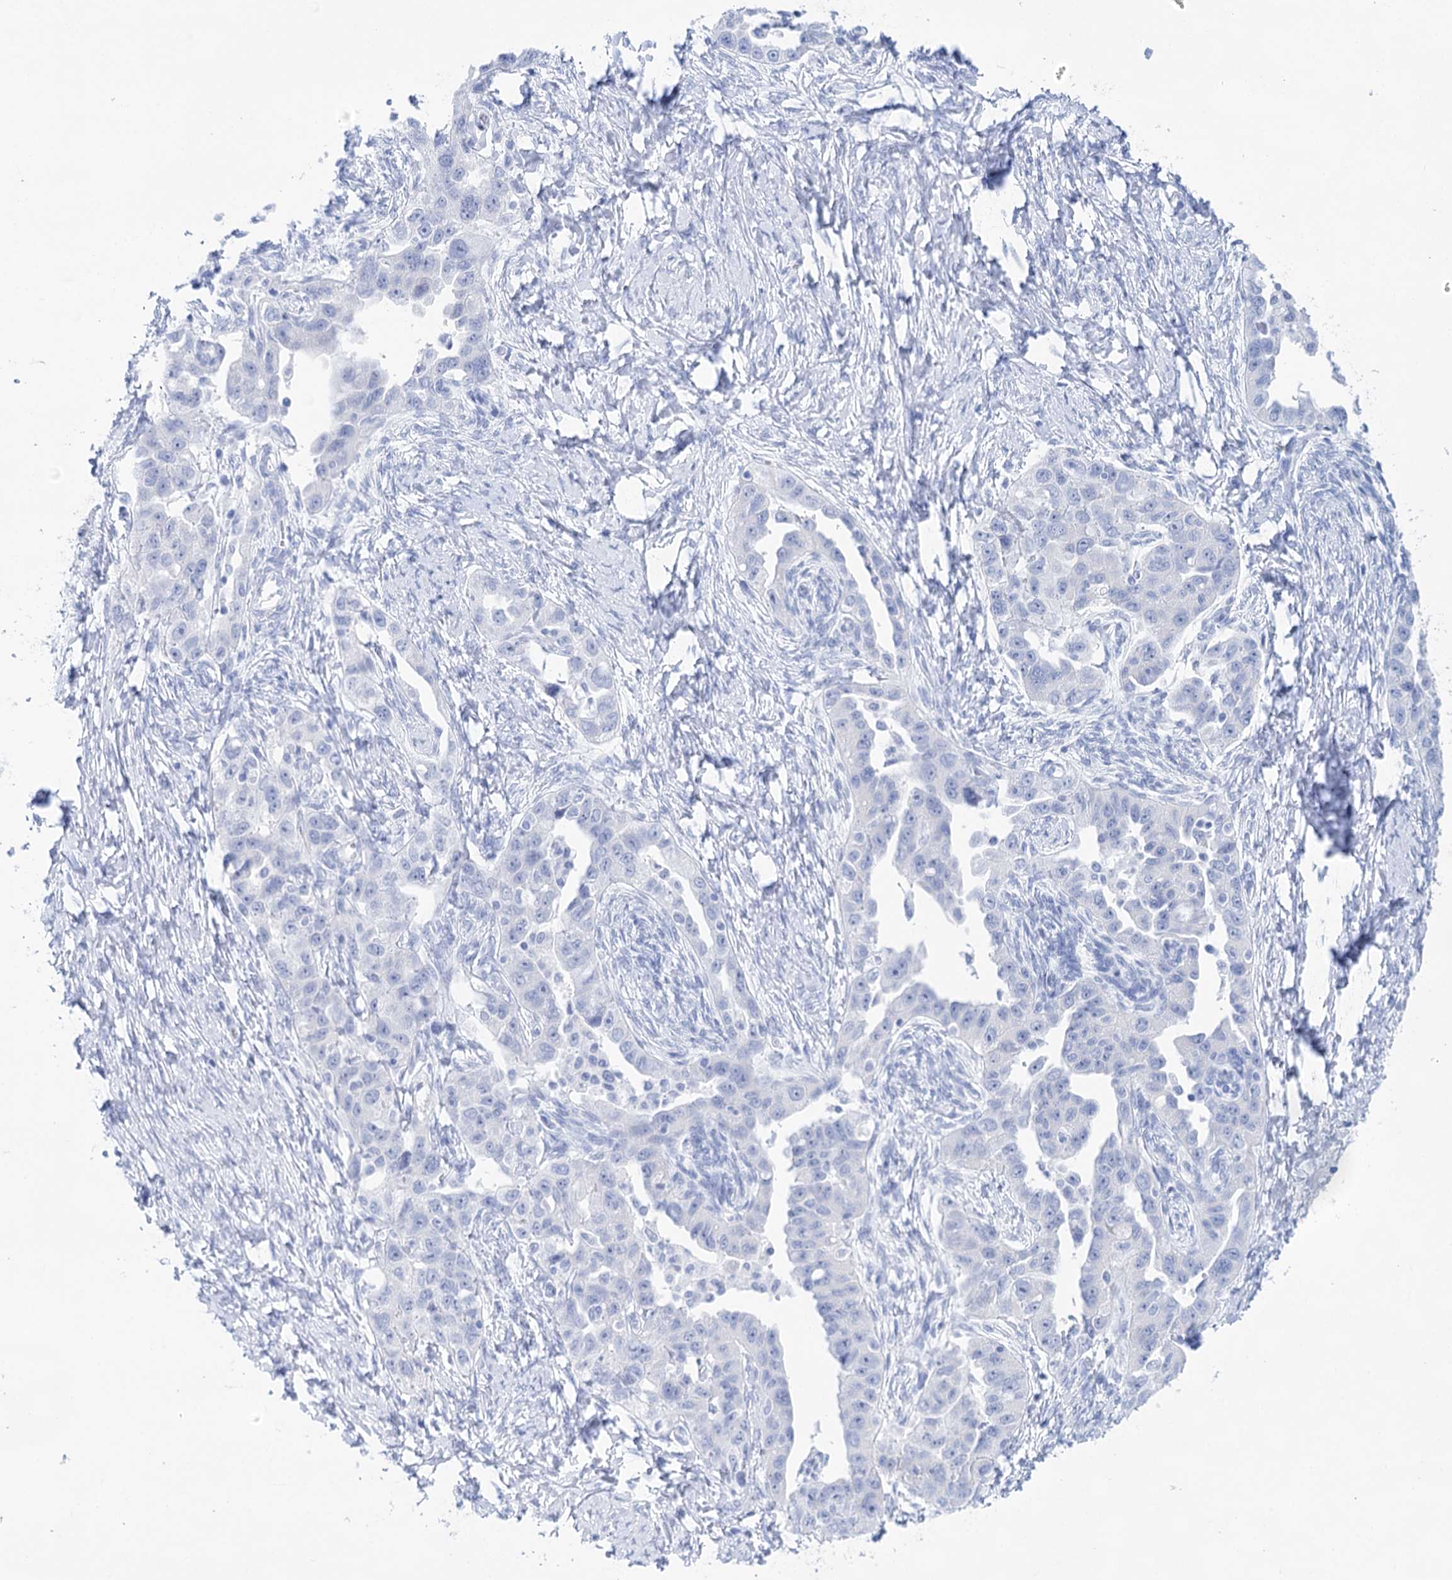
{"staining": {"intensity": "negative", "quantity": "none", "location": "none"}, "tissue": "ovarian cancer", "cell_type": "Tumor cells", "image_type": "cancer", "snomed": [{"axis": "morphology", "description": "Carcinoma, NOS"}, {"axis": "morphology", "description": "Cystadenocarcinoma, serous, NOS"}, {"axis": "topography", "description": "Ovary"}], "caption": "This is an immunohistochemistry (IHC) photomicrograph of ovarian cancer. There is no positivity in tumor cells.", "gene": "LALBA", "patient": {"sex": "female", "age": 69}}